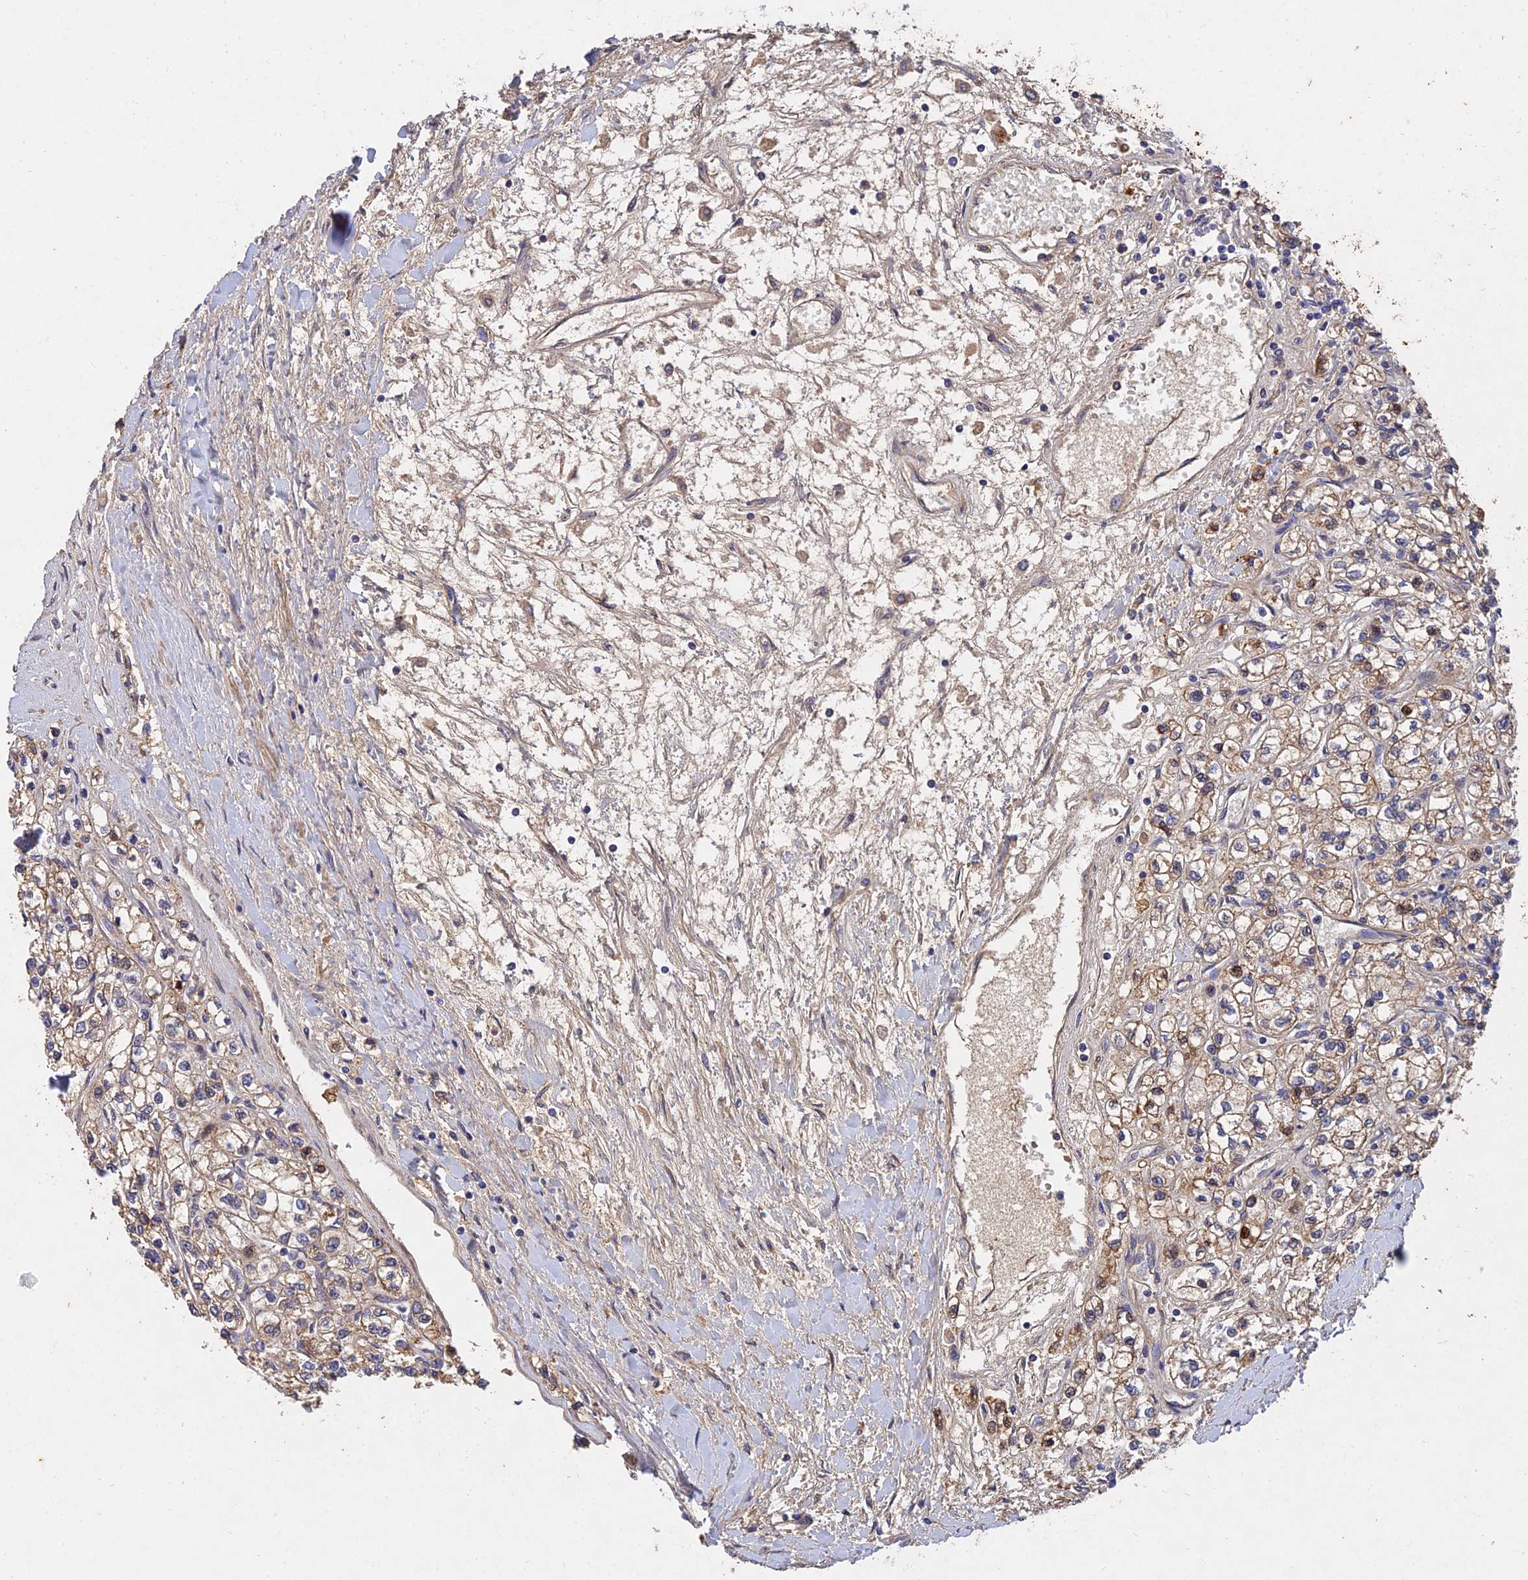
{"staining": {"intensity": "moderate", "quantity": "25%-75%", "location": "cytoplasmic/membranous"}, "tissue": "renal cancer", "cell_type": "Tumor cells", "image_type": "cancer", "snomed": [{"axis": "morphology", "description": "Adenocarcinoma, NOS"}, {"axis": "topography", "description": "Kidney"}], "caption": "Immunohistochemical staining of human renal adenocarcinoma shows medium levels of moderate cytoplasmic/membranous positivity in approximately 25%-75% of tumor cells.", "gene": "SLC38A11", "patient": {"sex": "male", "age": 80}}